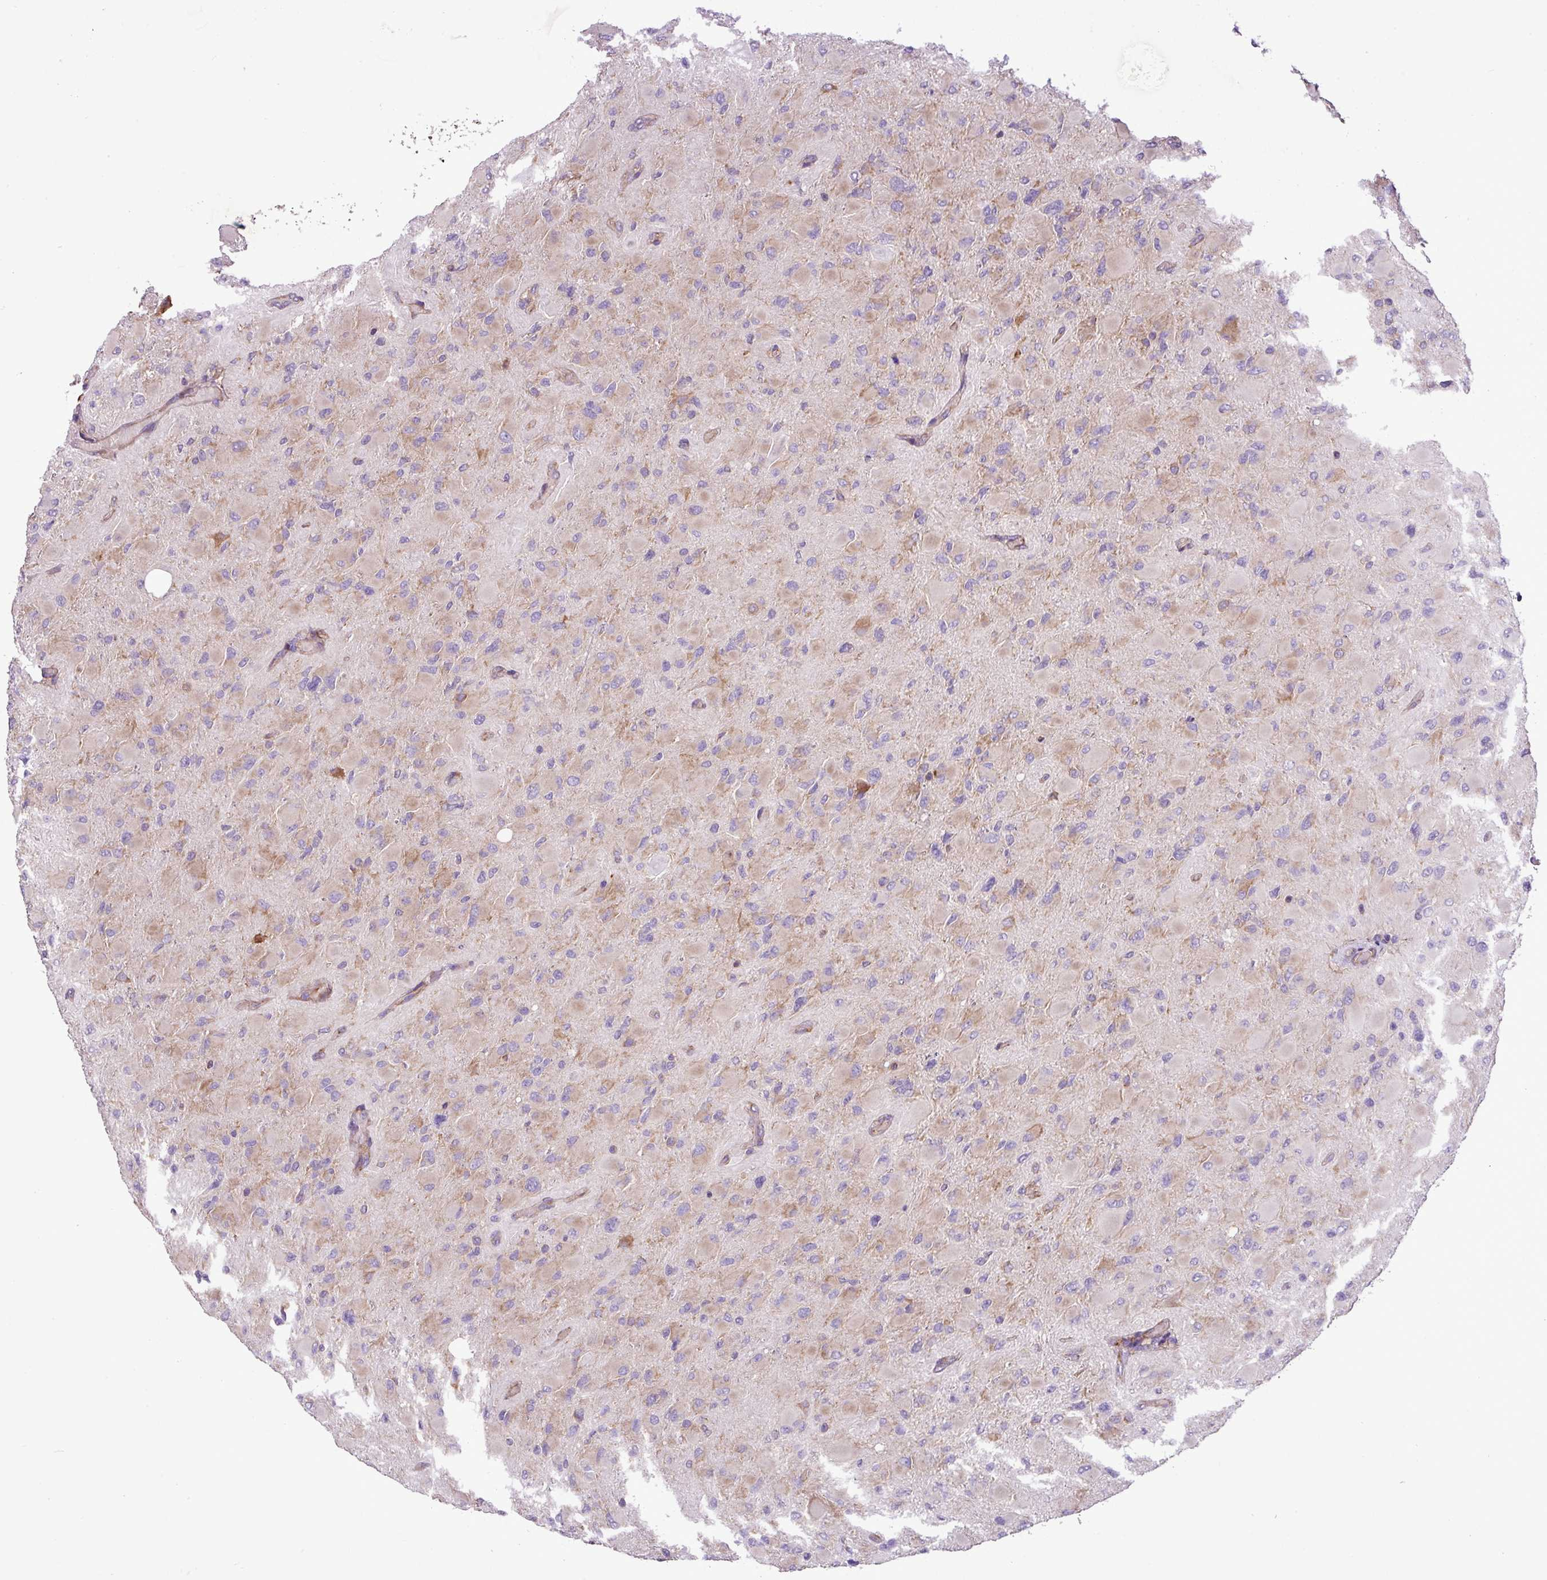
{"staining": {"intensity": "weak", "quantity": "<25%", "location": "cytoplasmic/membranous"}, "tissue": "glioma", "cell_type": "Tumor cells", "image_type": "cancer", "snomed": [{"axis": "morphology", "description": "Glioma, malignant, High grade"}, {"axis": "topography", "description": "Cerebral cortex"}], "caption": "IHC photomicrograph of high-grade glioma (malignant) stained for a protein (brown), which reveals no positivity in tumor cells.", "gene": "RPL13", "patient": {"sex": "female", "age": 36}}